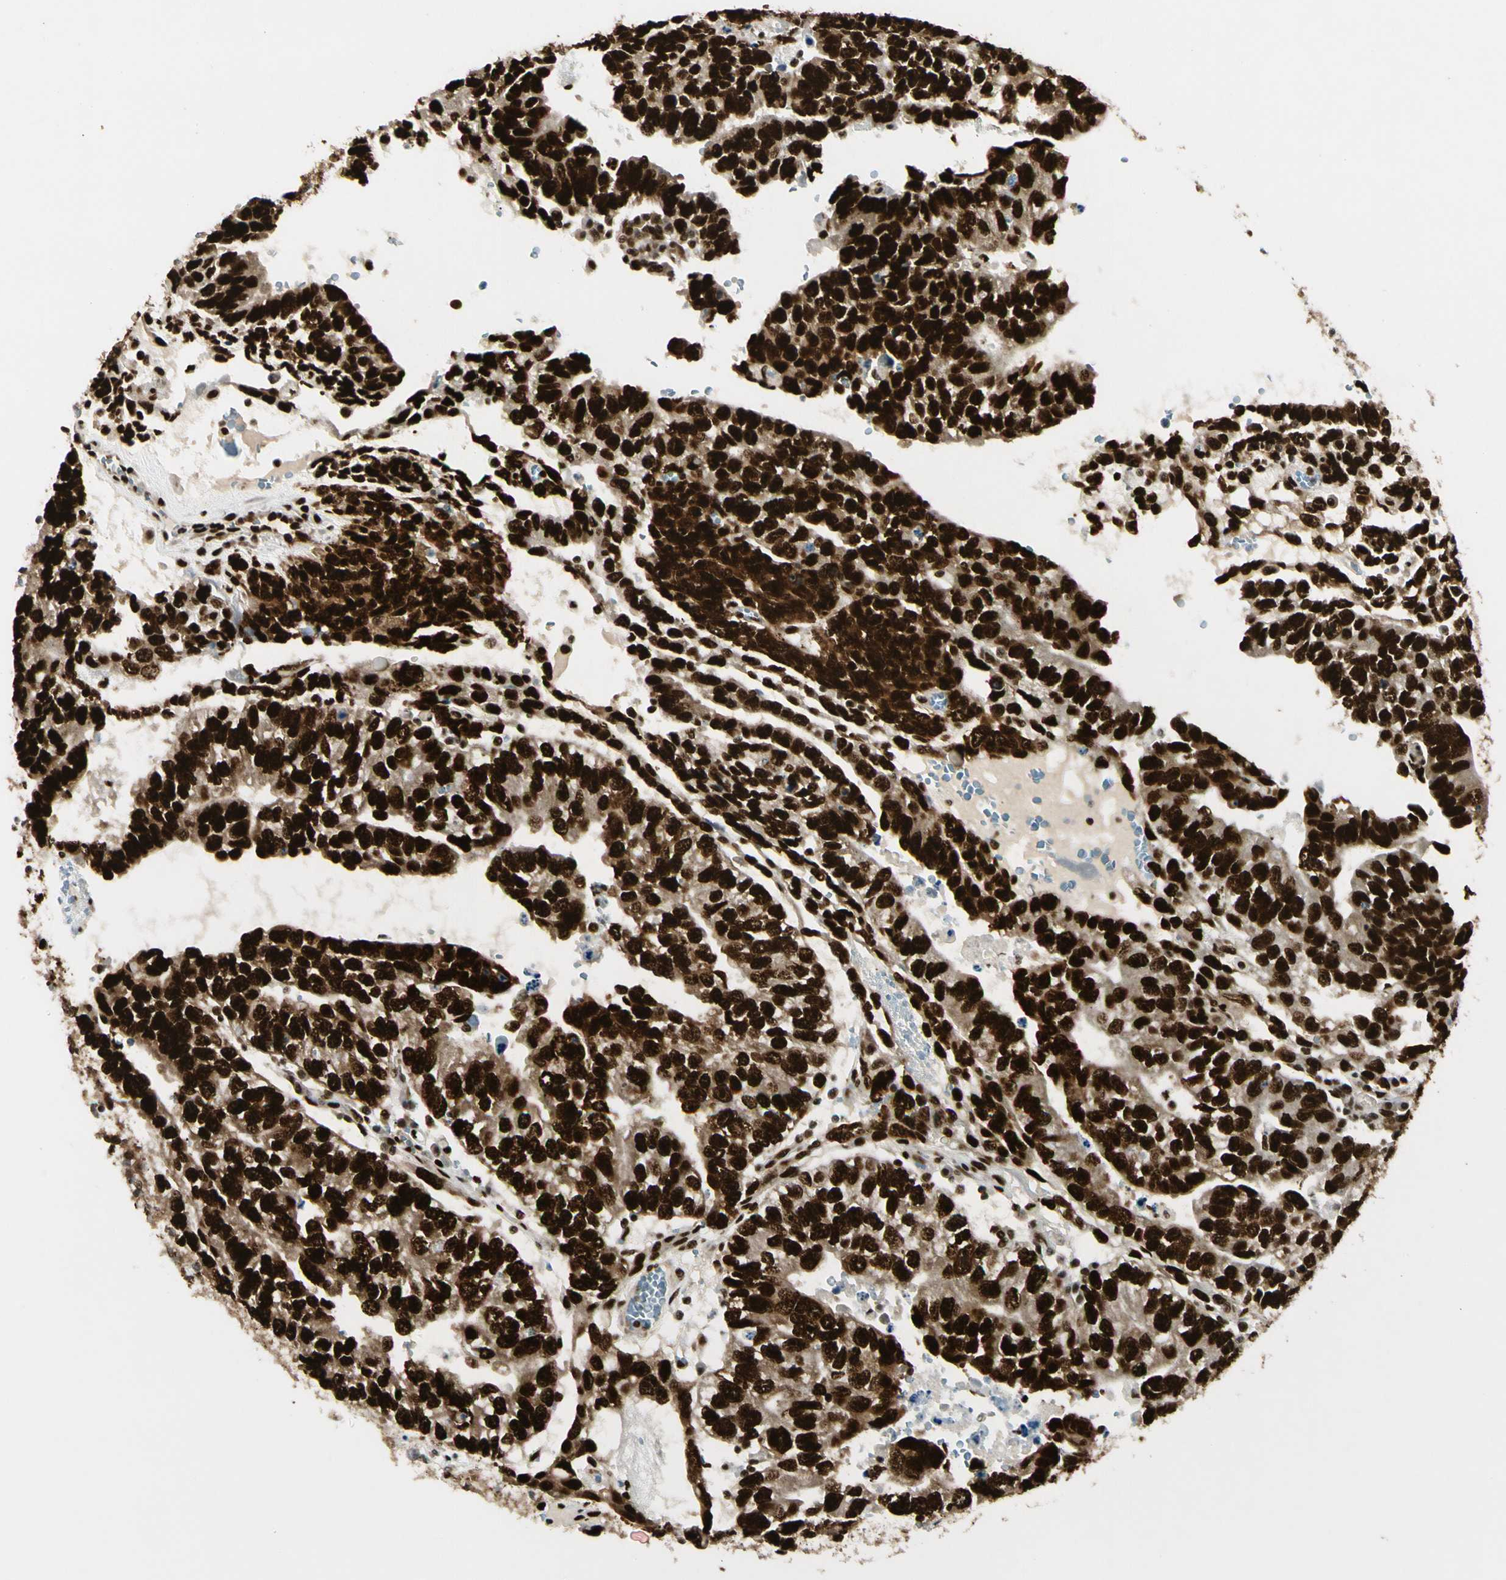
{"staining": {"intensity": "strong", "quantity": ">75%", "location": "cytoplasmic/membranous,nuclear"}, "tissue": "testis cancer", "cell_type": "Tumor cells", "image_type": "cancer", "snomed": [{"axis": "morphology", "description": "Seminoma, NOS"}, {"axis": "morphology", "description": "Carcinoma, Embryonal, NOS"}, {"axis": "topography", "description": "Testis"}], "caption": "This photomicrograph displays immunohistochemistry staining of testis cancer (embryonal carcinoma), with high strong cytoplasmic/membranous and nuclear expression in about >75% of tumor cells.", "gene": "FUS", "patient": {"sex": "male", "age": 52}}